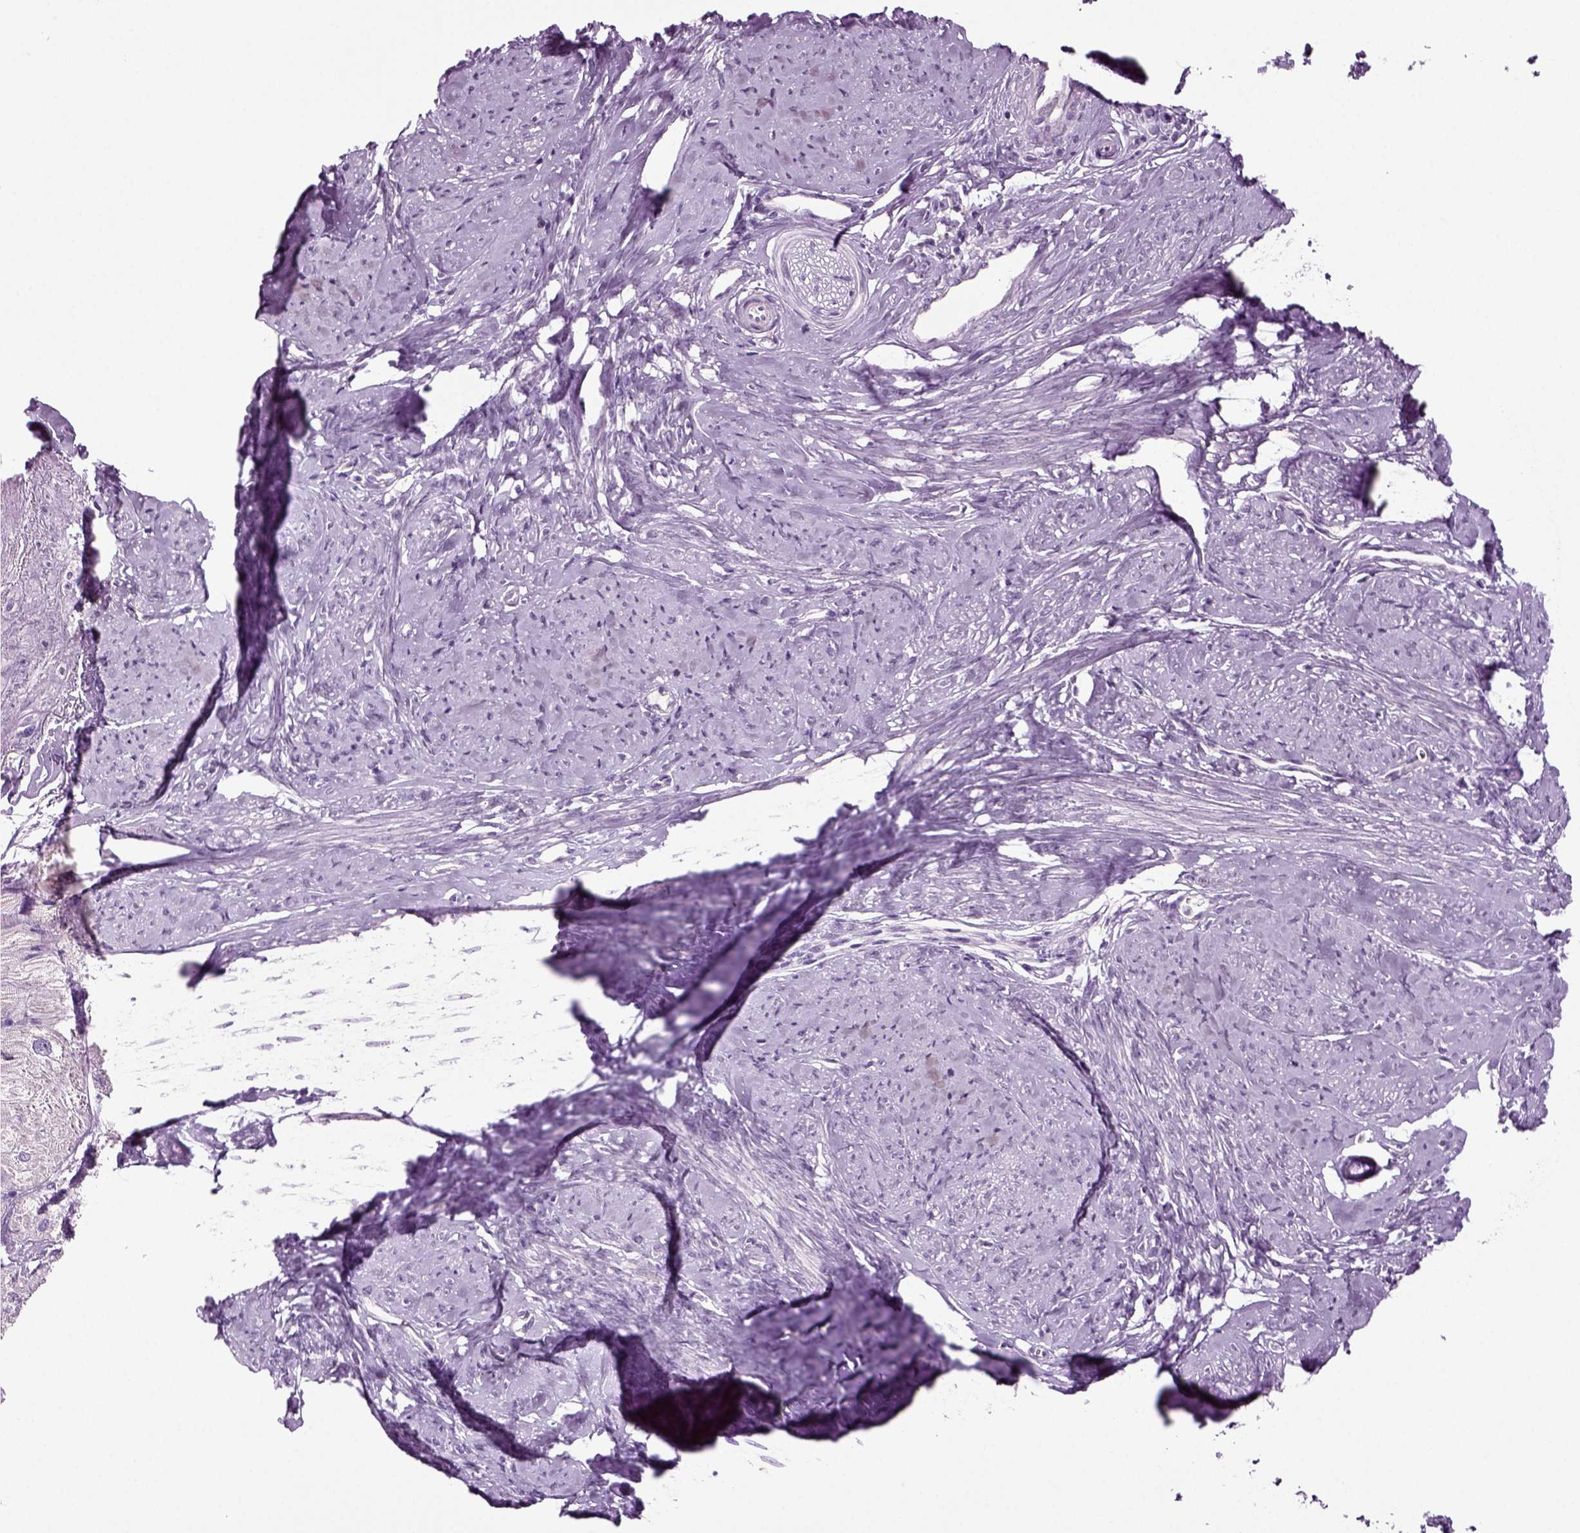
{"staining": {"intensity": "negative", "quantity": "none", "location": "none"}, "tissue": "smooth muscle", "cell_type": "Smooth muscle cells", "image_type": "normal", "snomed": [{"axis": "morphology", "description": "Normal tissue, NOS"}, {"axis": "topography", "description": "Smooth muscle"}], "caption": "High magnification brightfield microscopy of normal smooth muscle stained with DAB (3,3'-diaminobenzidine) (brown) and counterstained with hematoxylin (blue): smooth muscle cells show no significant positivity. The staining was performed using DAB to visualize the protein expression in brown, while the nuclei were stained in blue with hematoxylin (Magnification: 20x).", "gene": "COL9A2", "patient": {"sex": "female", "age": 48}}